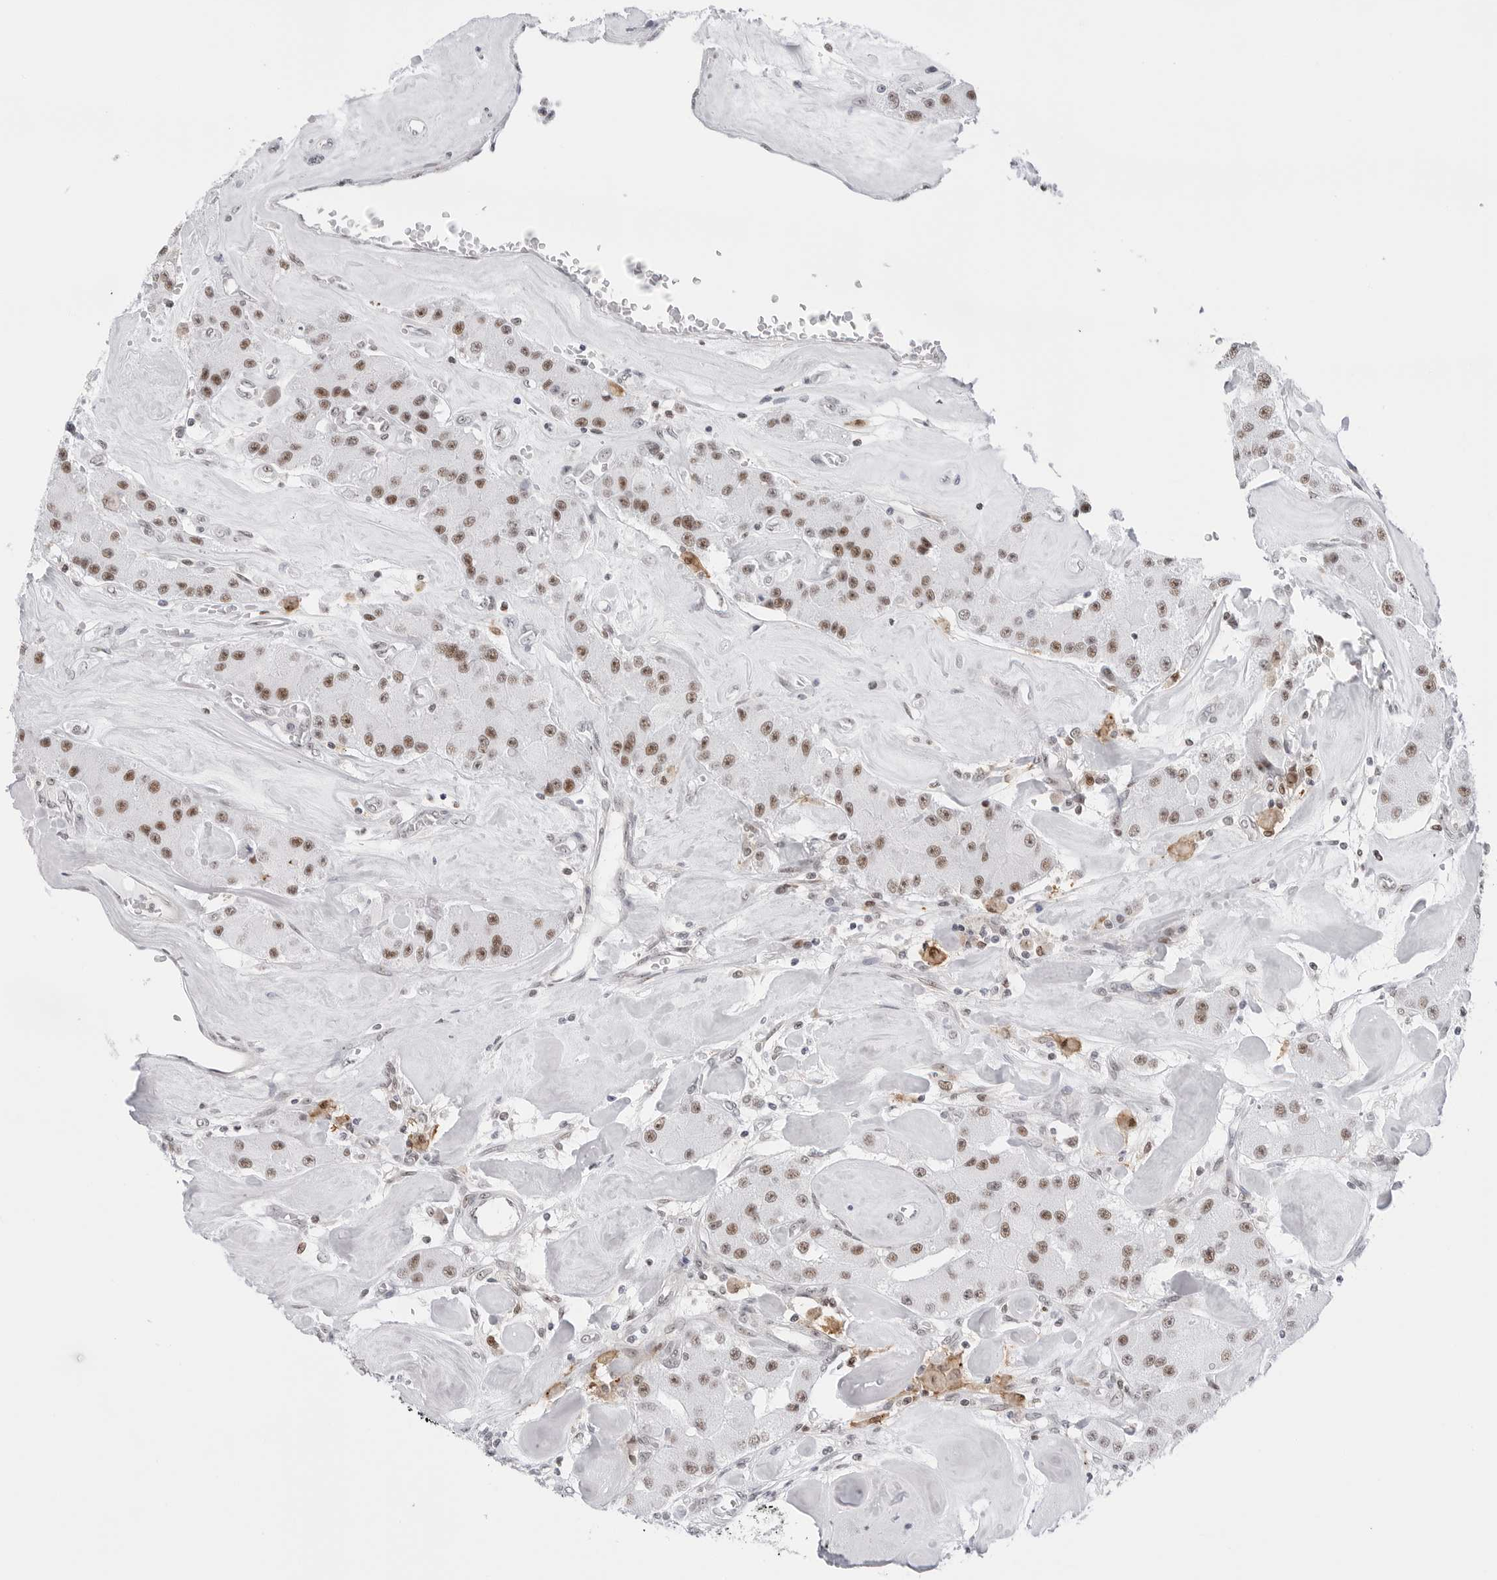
{"staining": {"intensity": "moderate", "quantity": ">75%", "location": "nuclear"}, "tissue": "carcinoid", "cell_type": "Tumor cells", "image_type": "cancer", "snomed": [{"axis": "morphology", "description": "Carcinoid, malignant, NOS"}, {"axis": "topography", "description": "Pancreas"}], "caption": "Approximately >75% of tumor cells in carcinoid demonstrate moderate nuclear protein expression as visualized by brown immunohistochemical staining.", "gene": "C1orf162", "patient": {"sex": "male", "age": 41}}